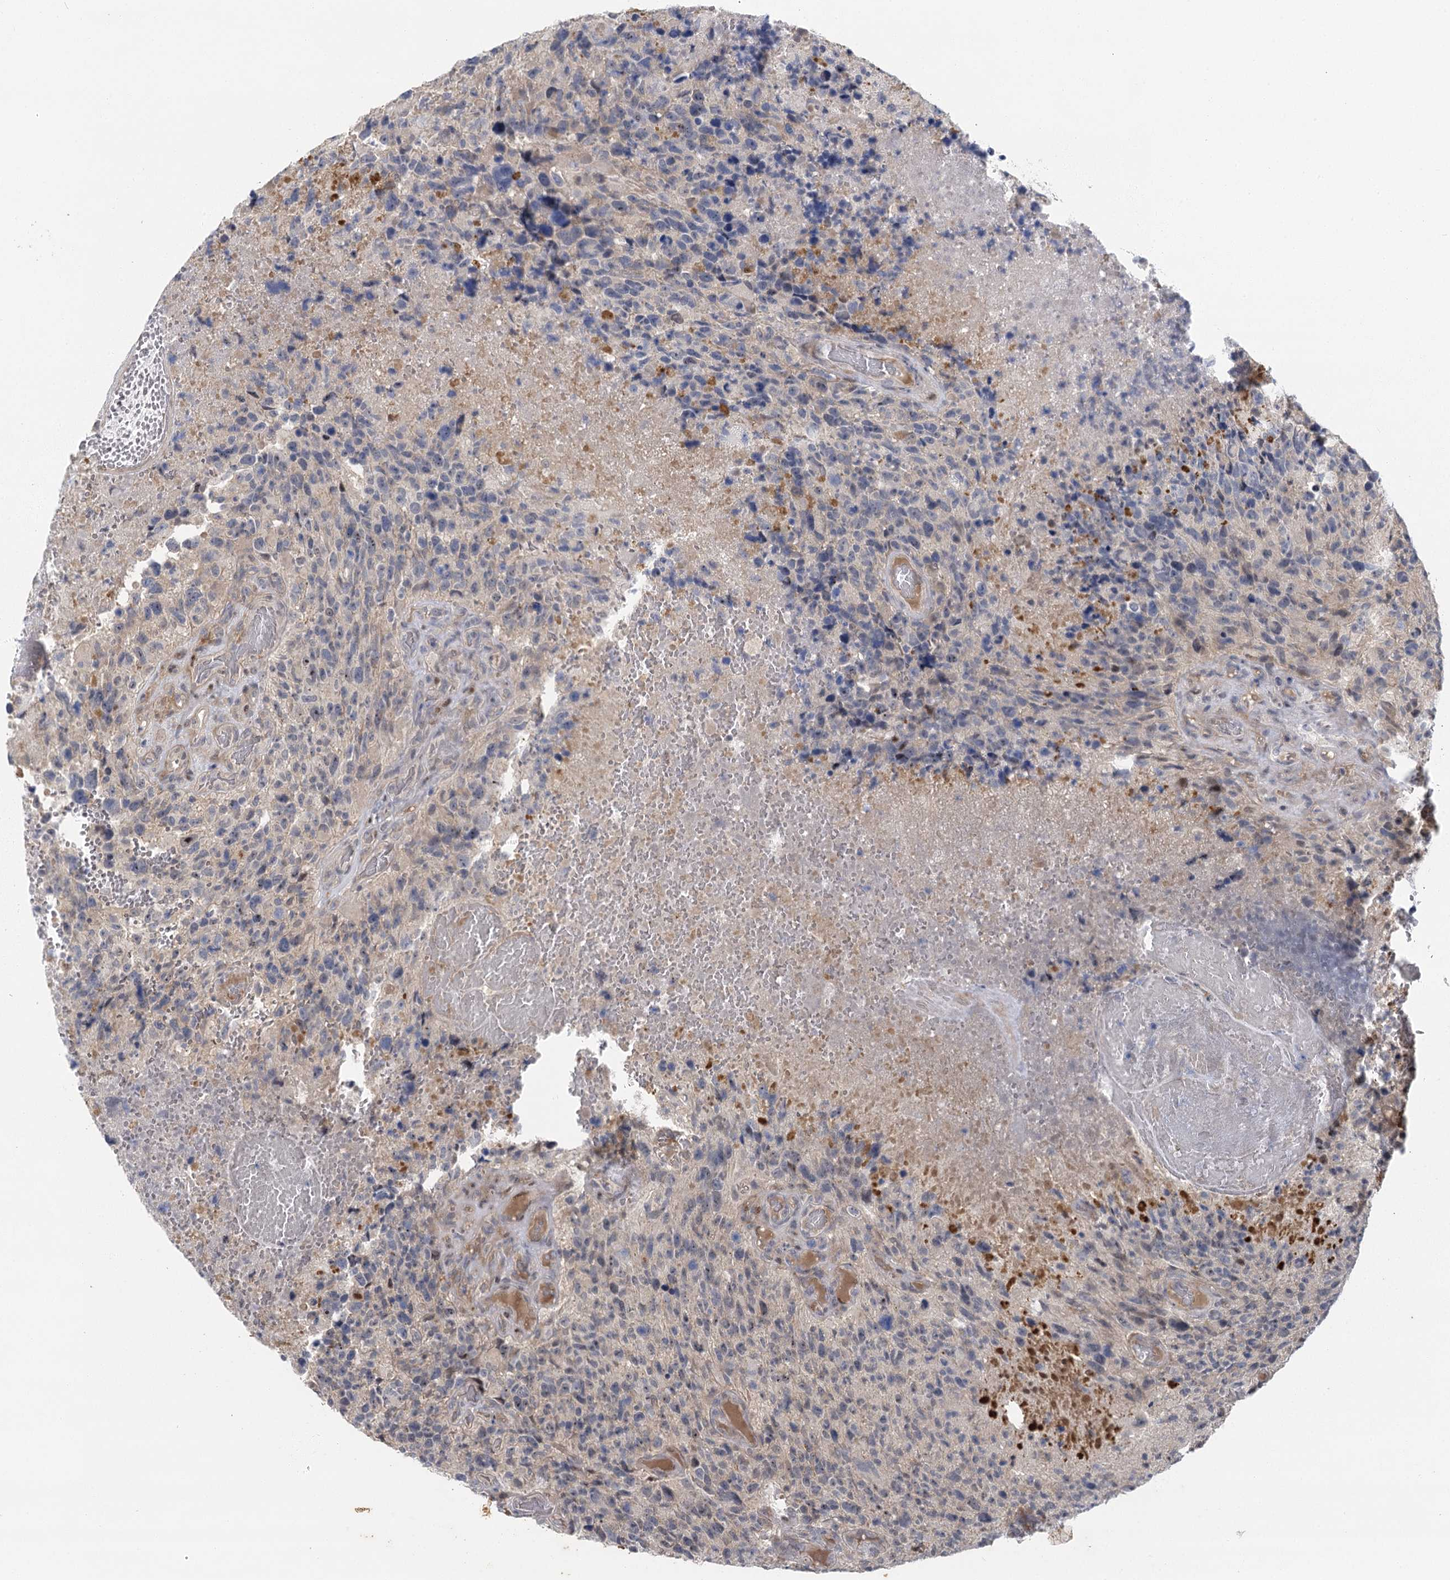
{"staining": {"intensity": "negative", "quantity": "none", "location": "none"}, "tissue": "glioma", "cell_type": "Tumor cells", "image_type": "cancer", "snomed": [{"axis": "morphology", "description": "Glioma, malignant, High grade"}, {"axis": "topography", "description": "Brain"}], "caption": "Immunohistochemical staining of malignant high-grade glioma demonstrates no significant expression in tumor cells. (DAB (3,3'-diaminobenzidine) immunohistochemistry, high magnification).", "gene": "IL11RA", "patient": {"sex": "male", "age": 69}}